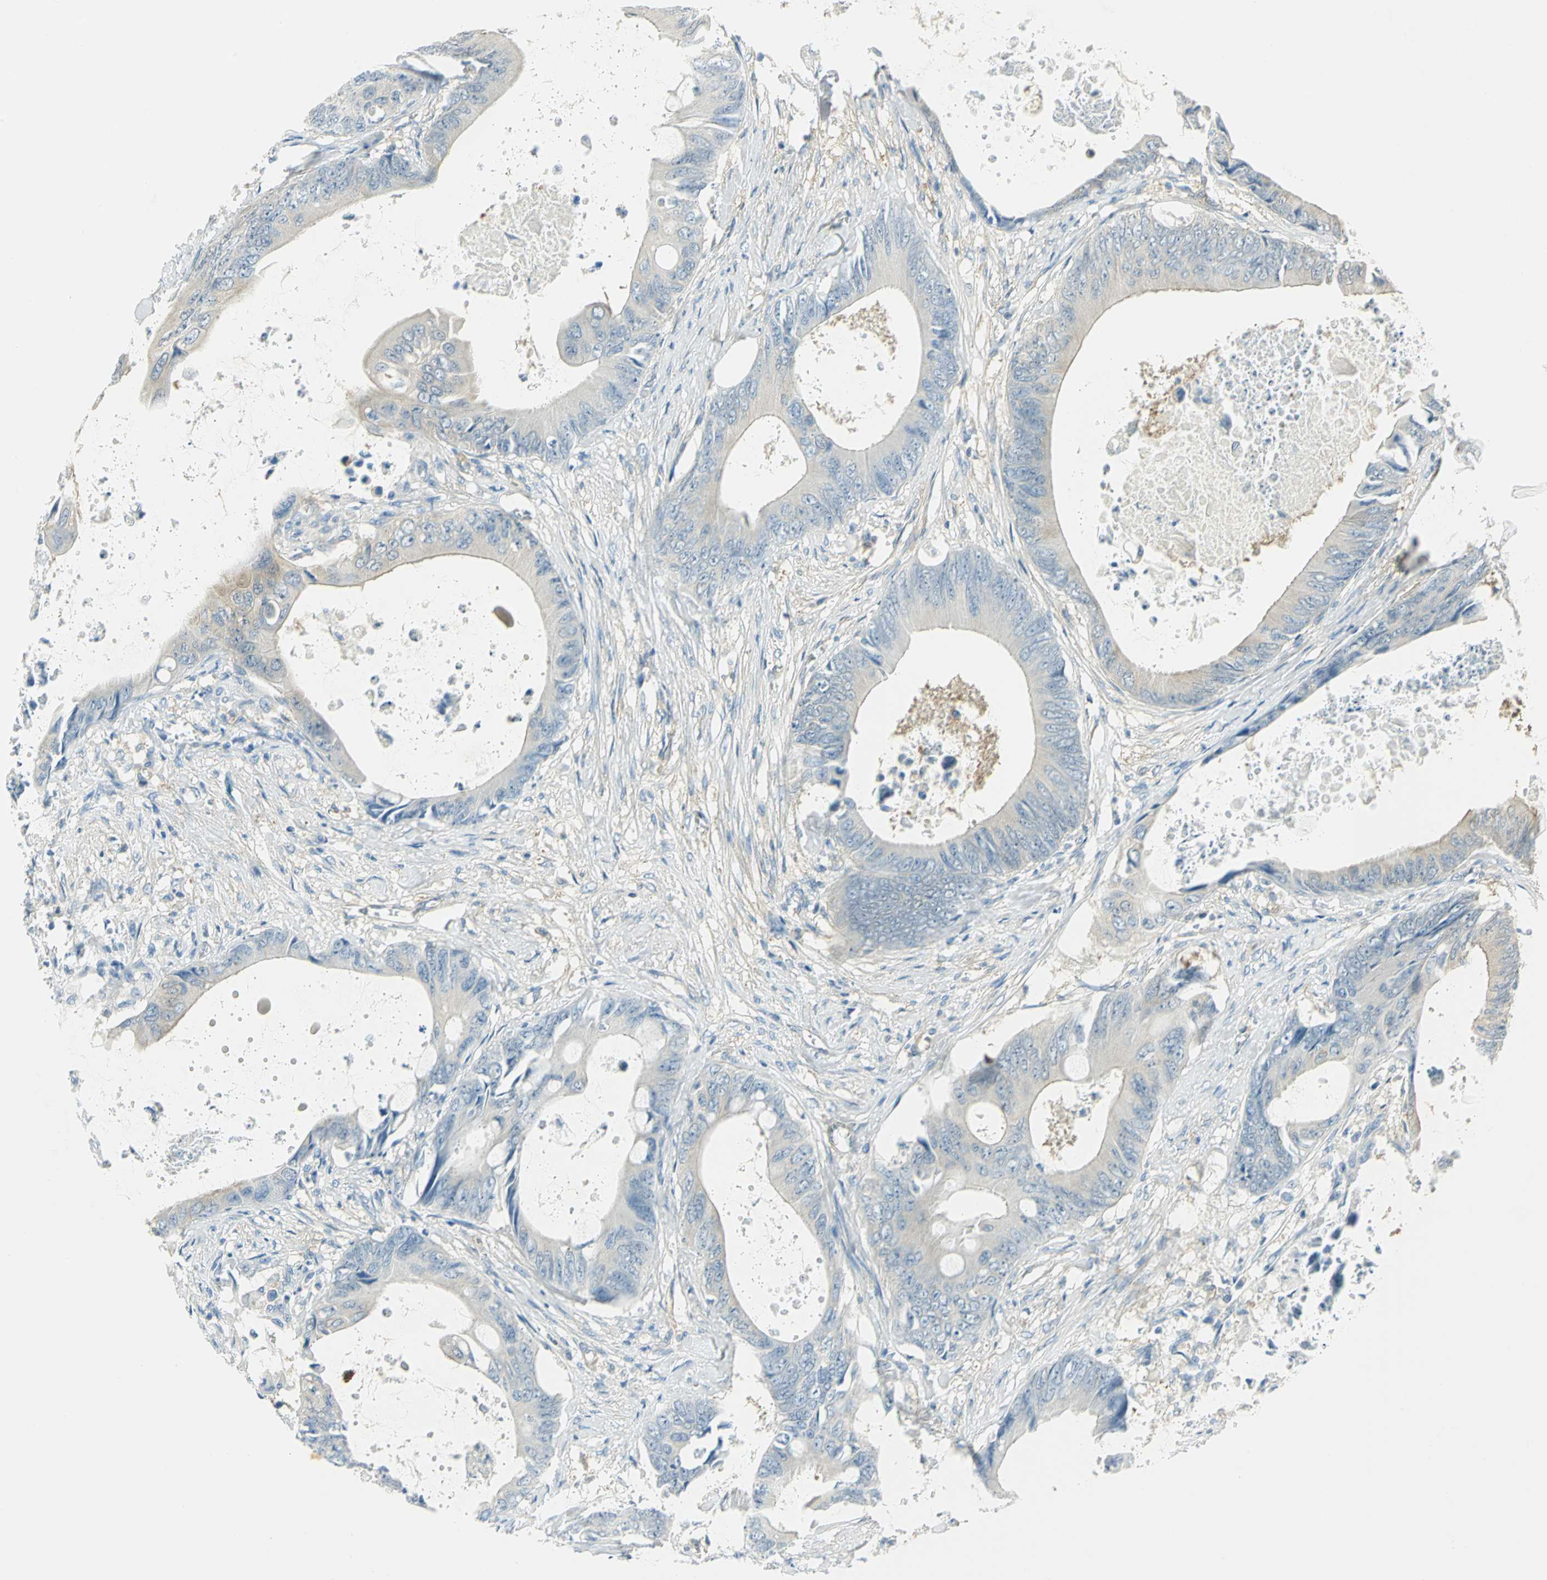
{"staining": {"intensity": "weak", "quantity": "<25%", "location": "cytoplasmic/membranous"}, "tissue": "colorectal cancer", "cell_type": "Tumor cells", "image_type": "cancer", "snomed": [{"axis": "morphology", "description": "Normal tissue, NOS"}, {"axis": "morphology", "description": "Adenocarcinoma, NOS"}, {"axis": "topography", "description": "Rectum"}, {"axis": "topography", "description": "Peripheral nerve tissue"}], "caption": "A high-resolution image shows immunohistochemistry staining of adenocarcinoma (colorectal), which exhibits no significant staining in tumor cells.", "gene": "TSC22D2", "patient": {"sex": "female", "age": 77}}